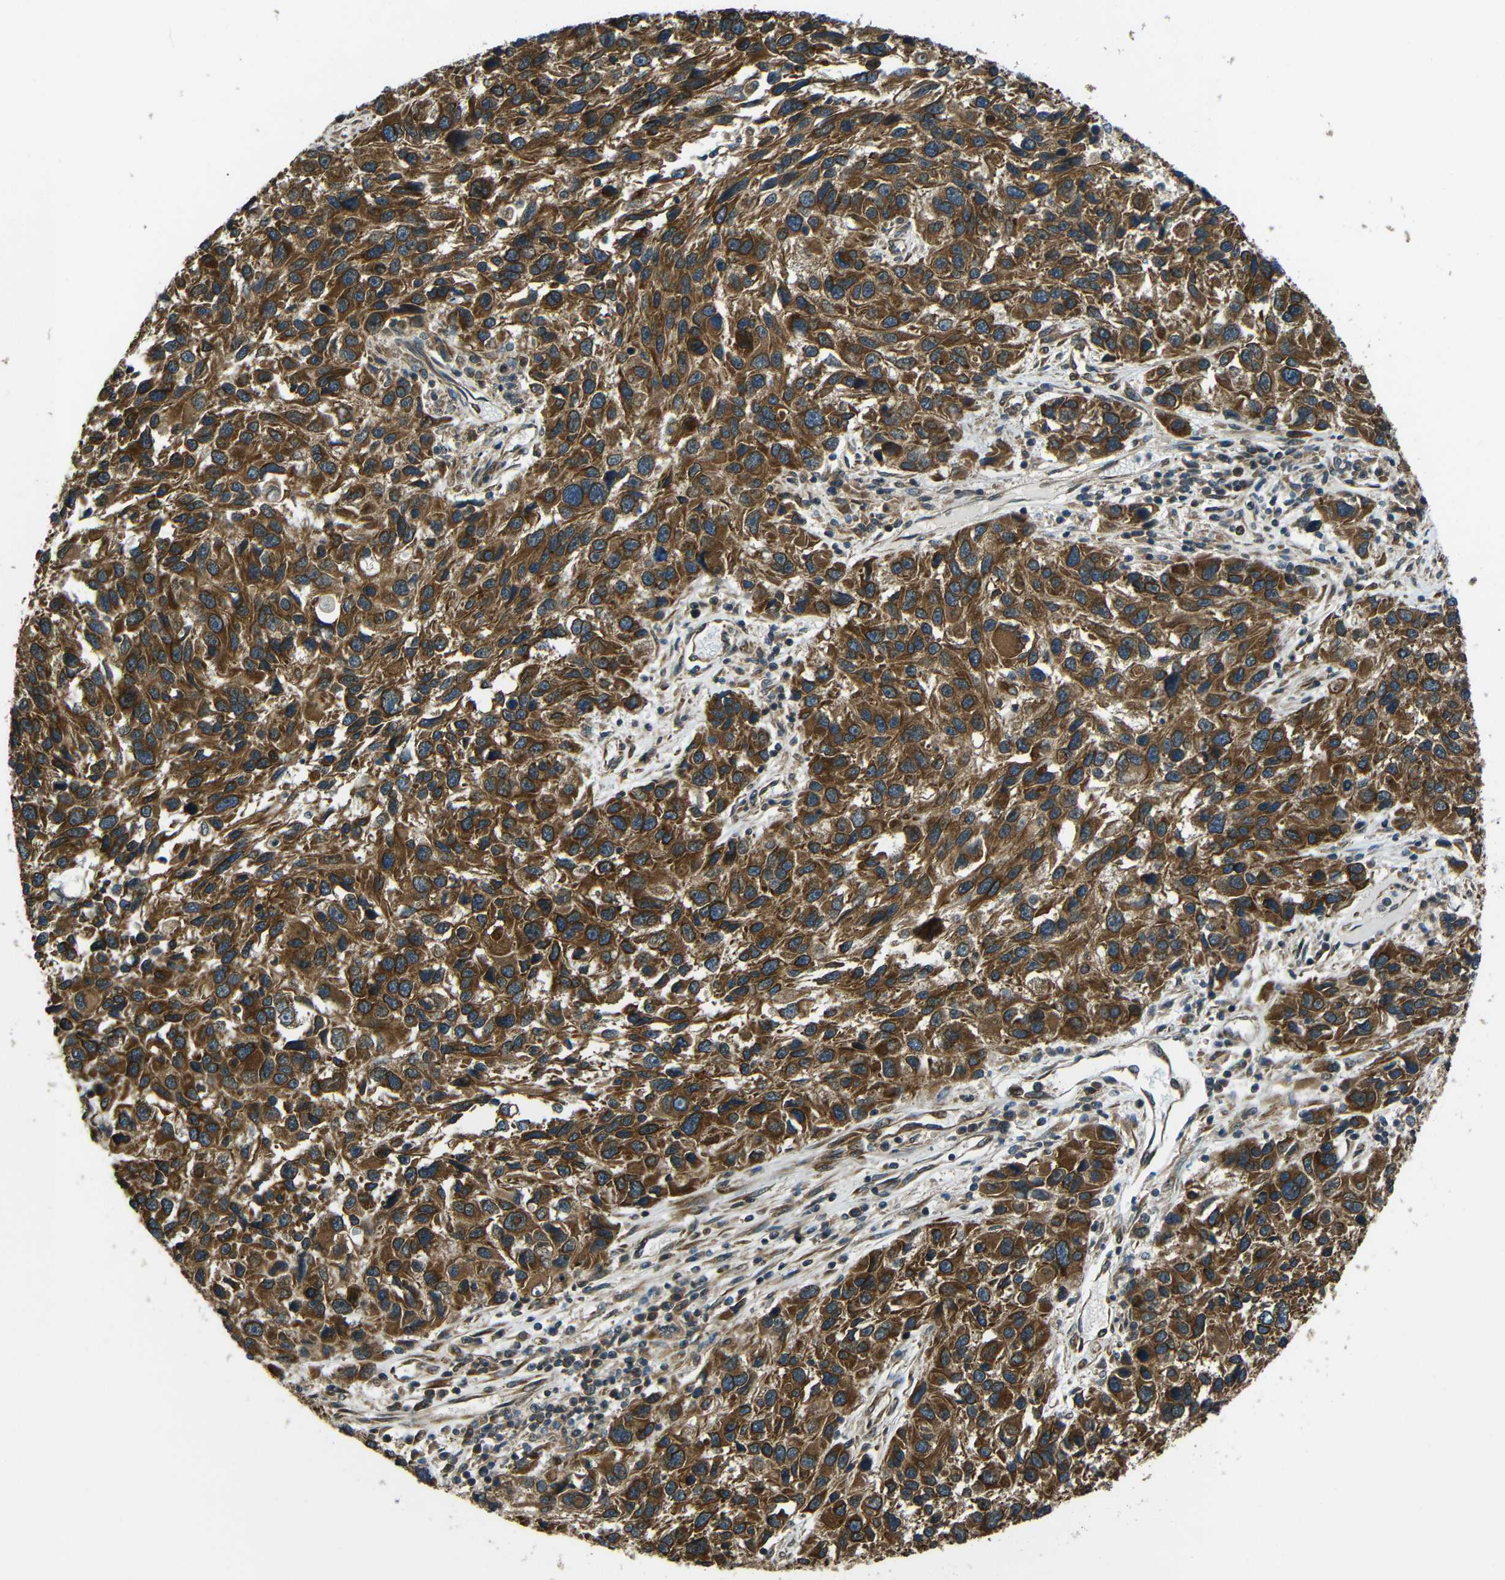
{"staining": {"intensity": "strong", "quantity": ">75%", "location": "cytoplasmic/membranous"}, "tissue": "melanoma", "cell_type": "Tumor cells", "image_type": "cancer", "snomed": [{"axis": "morphology", "description": "Malignant melanoma, NOS"}, {"axis": "topography", "description": "Skin"}], "caption": "Melanoma stained with a protein marker reveals strong staining in tumor cells.", "gene": "VAPB", "patient": {"sex": "male", "age": 53}}